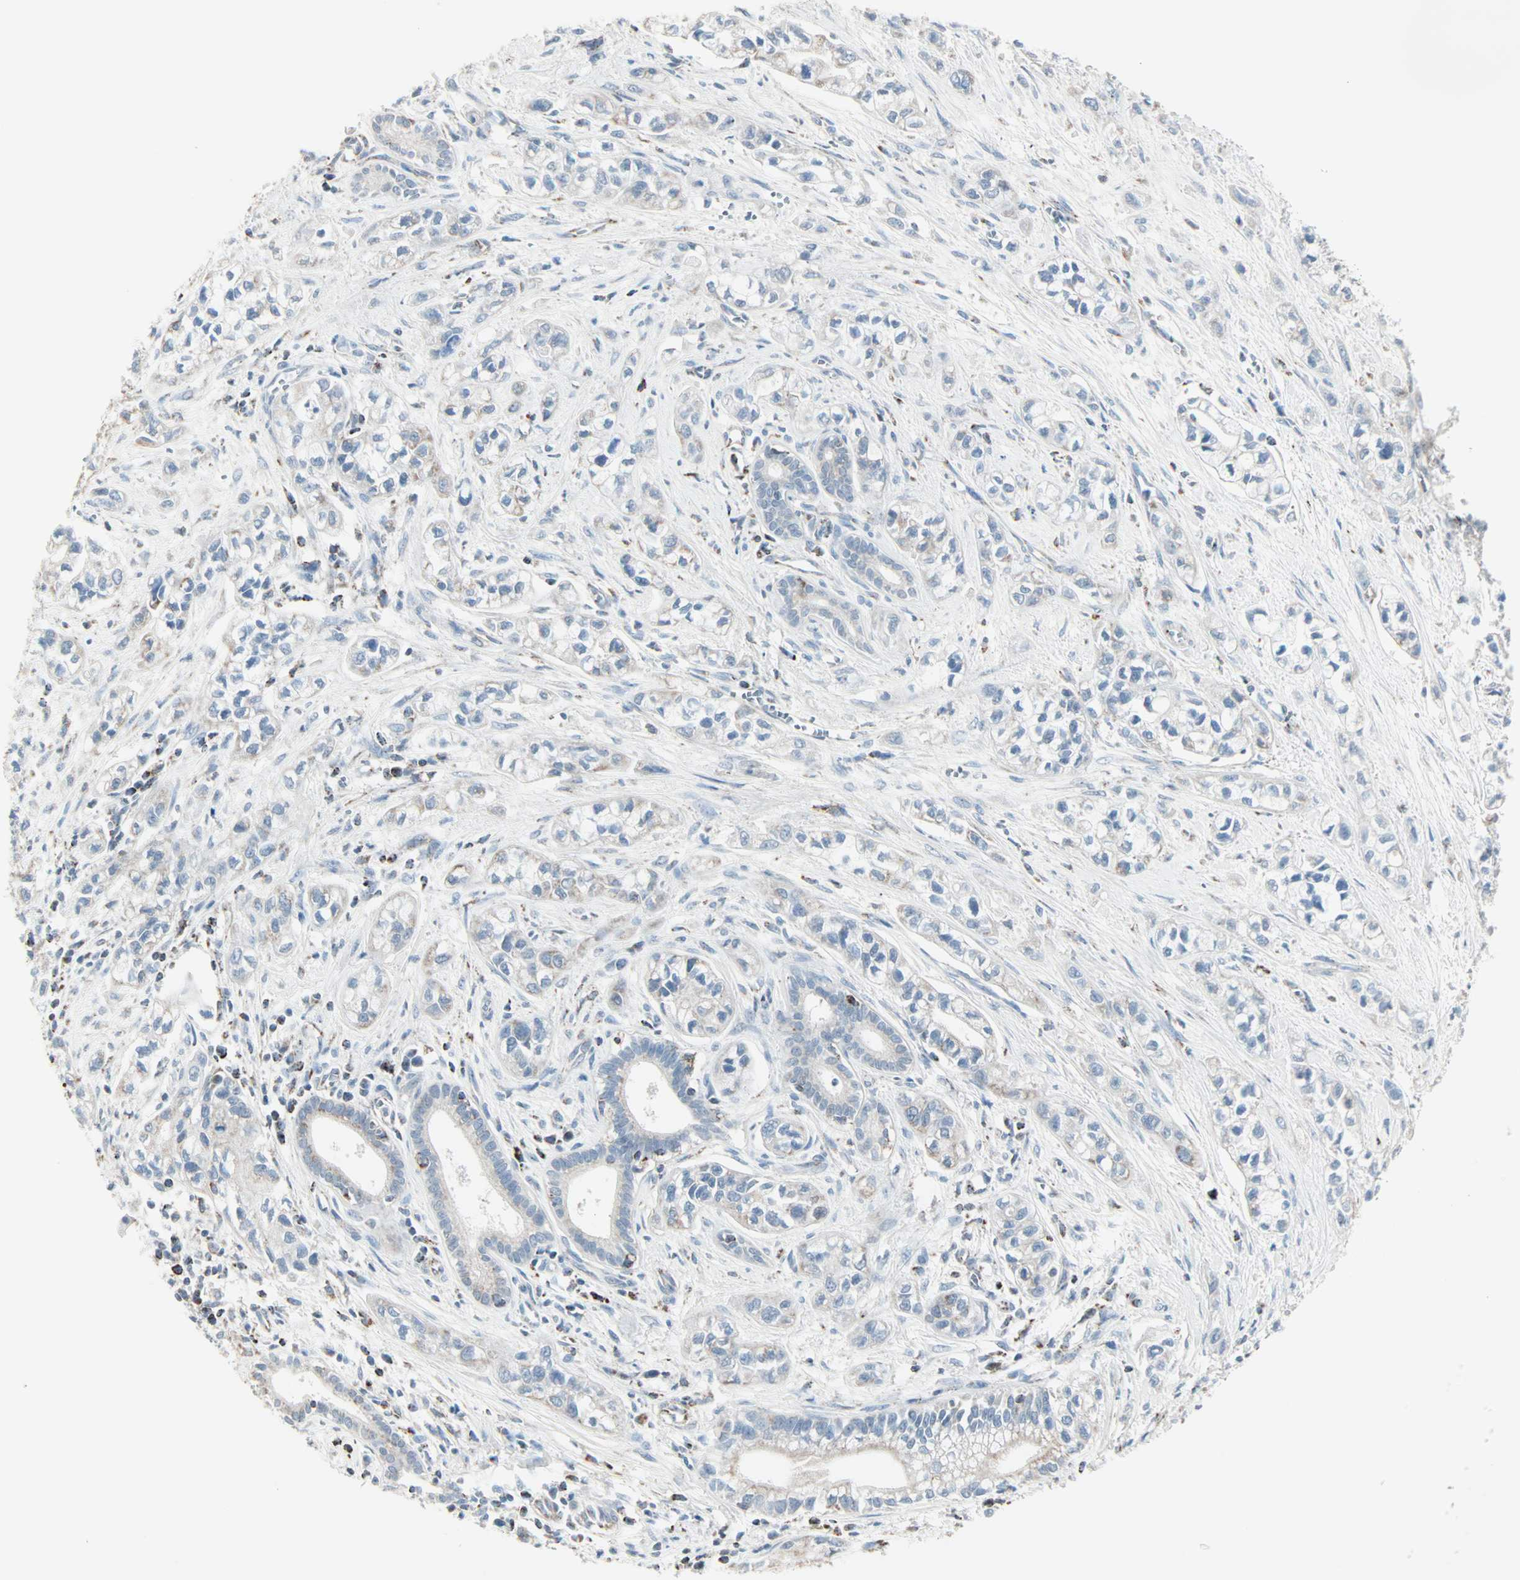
{"staining": {"intensity": "weak", "quantity": "<25%", "location": "cytoplasmic/membranous"}, "tissue": "pancreatic cancer", "cell_type": "Tumor cells", "image_type": "cancer", "snomed": [{"axis": "morphology", "description": "Adenocarcinoma, NOS"}, {"axis": "topography", "description": "Pancreas"}], "caption": "Immunohistochemistry (IHC) micrograph of pancreatic adenocarcinoma stained for a protein (brown), which shows no positivity in tumor cells.", "gene": "IDH2", "patient": {"sex": "male", "age": 74}}